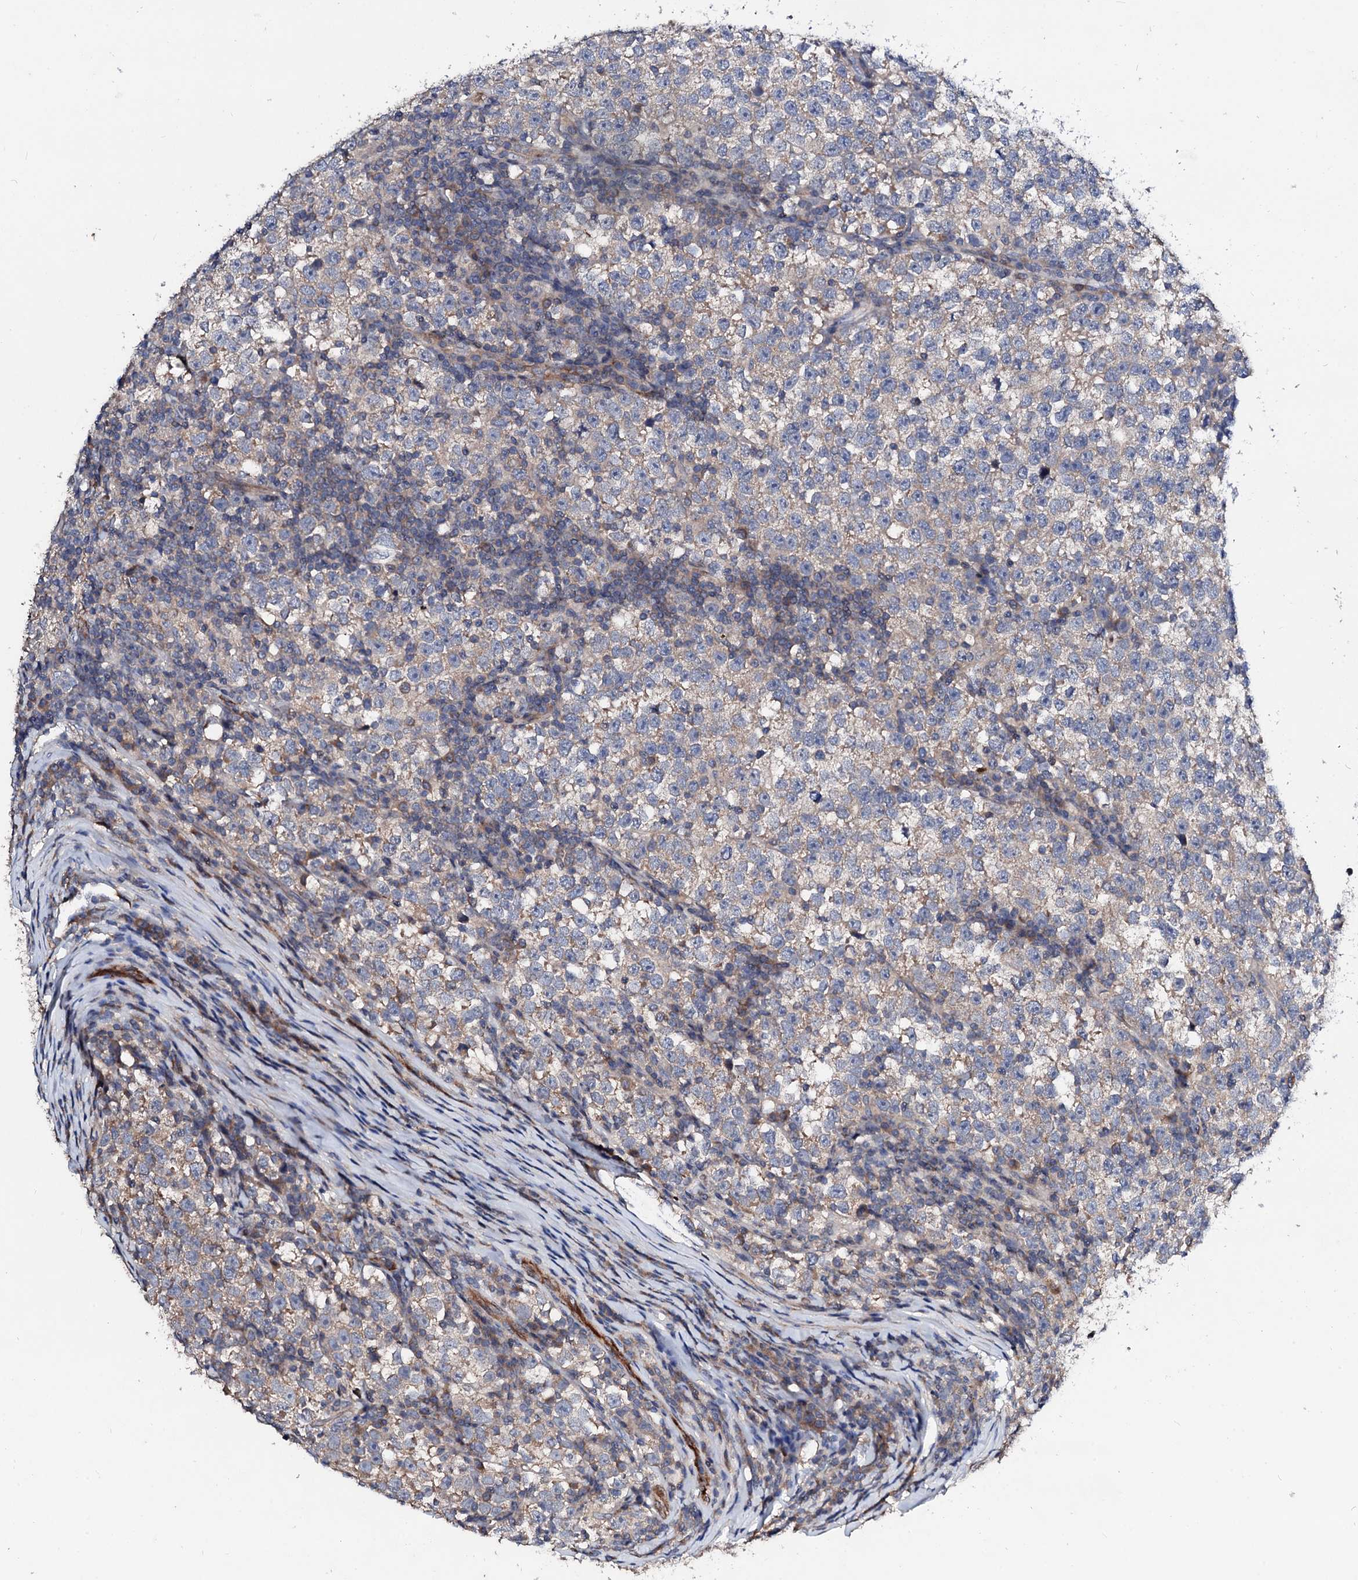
{"staining": {"intensity": "negative", "quantity": "none", "location": "none"}, "tissue": "testis cancer", "cell_type": "Tumor cells", "image_type": "cancer", "snomed": [{"axis": "morphology", "description": "Normal tissue, NOS"}, {"axis": "morphology", "description": "Seminoma, NOS"}, {"axis": "topography", "description": "Testis"}], "caption": "A photomicrograph of human testis seminoma is negative for staining in tumor cells.", "gene": "FIBIN", "patient": {"sex": "male", "age": 43}}